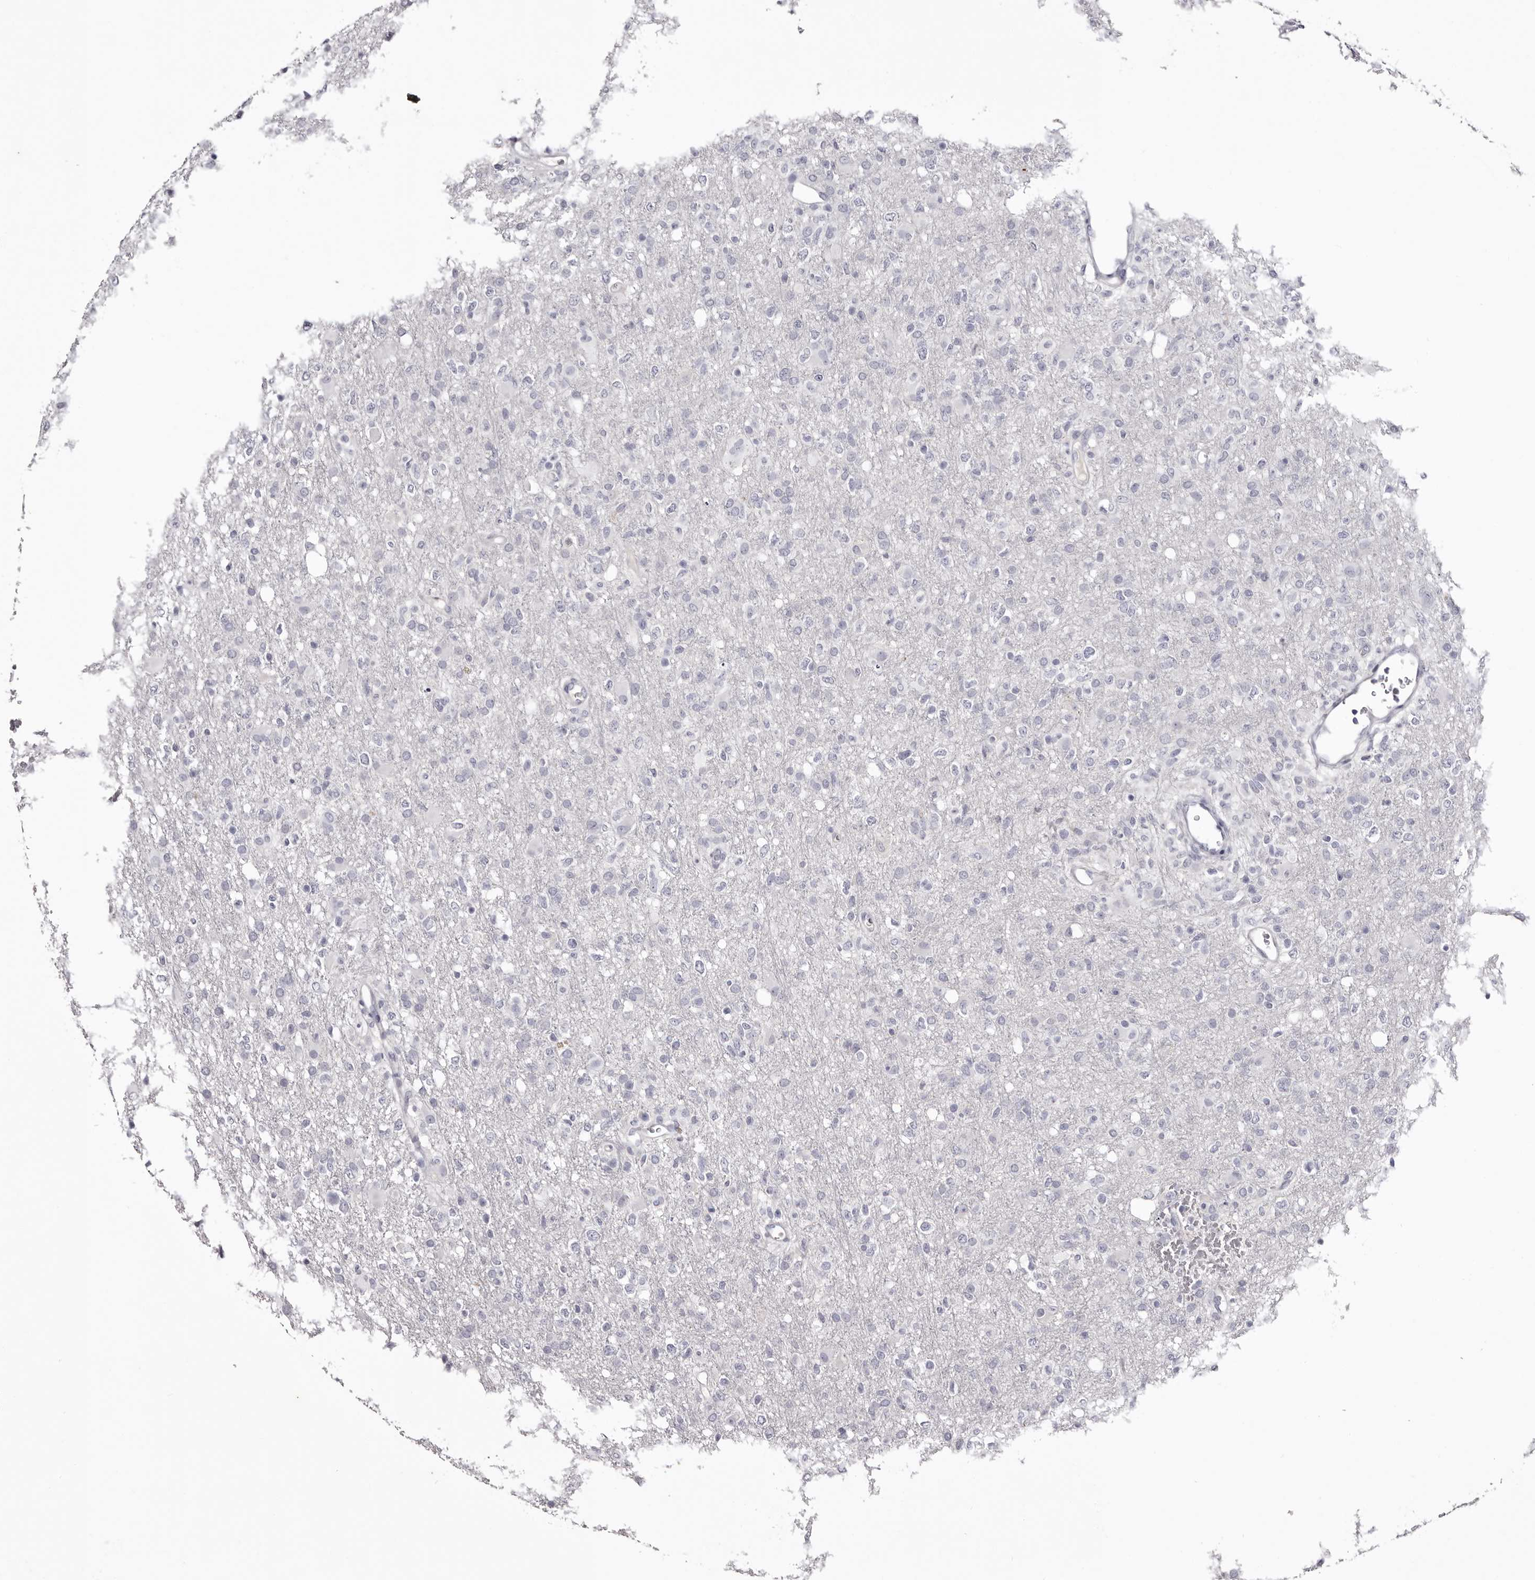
{"staining": {"intensity": "negative", "quantity": "none", "location": "none"}, "tissue": "glioma", "cell_type": "Tumor cells", "image_type": "cancer", "snomed": [{"axis": "morphology", "description": "Glioma, malignant, High grade"}, {"axis": "topography", "description": "Brain"}], "caption": "High magnification brightfield microscopy of glioma stained with DAB (3,3'-diaminobenzidine) (brown) and counterstained with hematoxylin (blue): tumor cells show no significant expression.", "gene": "CA6", "patient": {"sex": "female", "age": 57}}